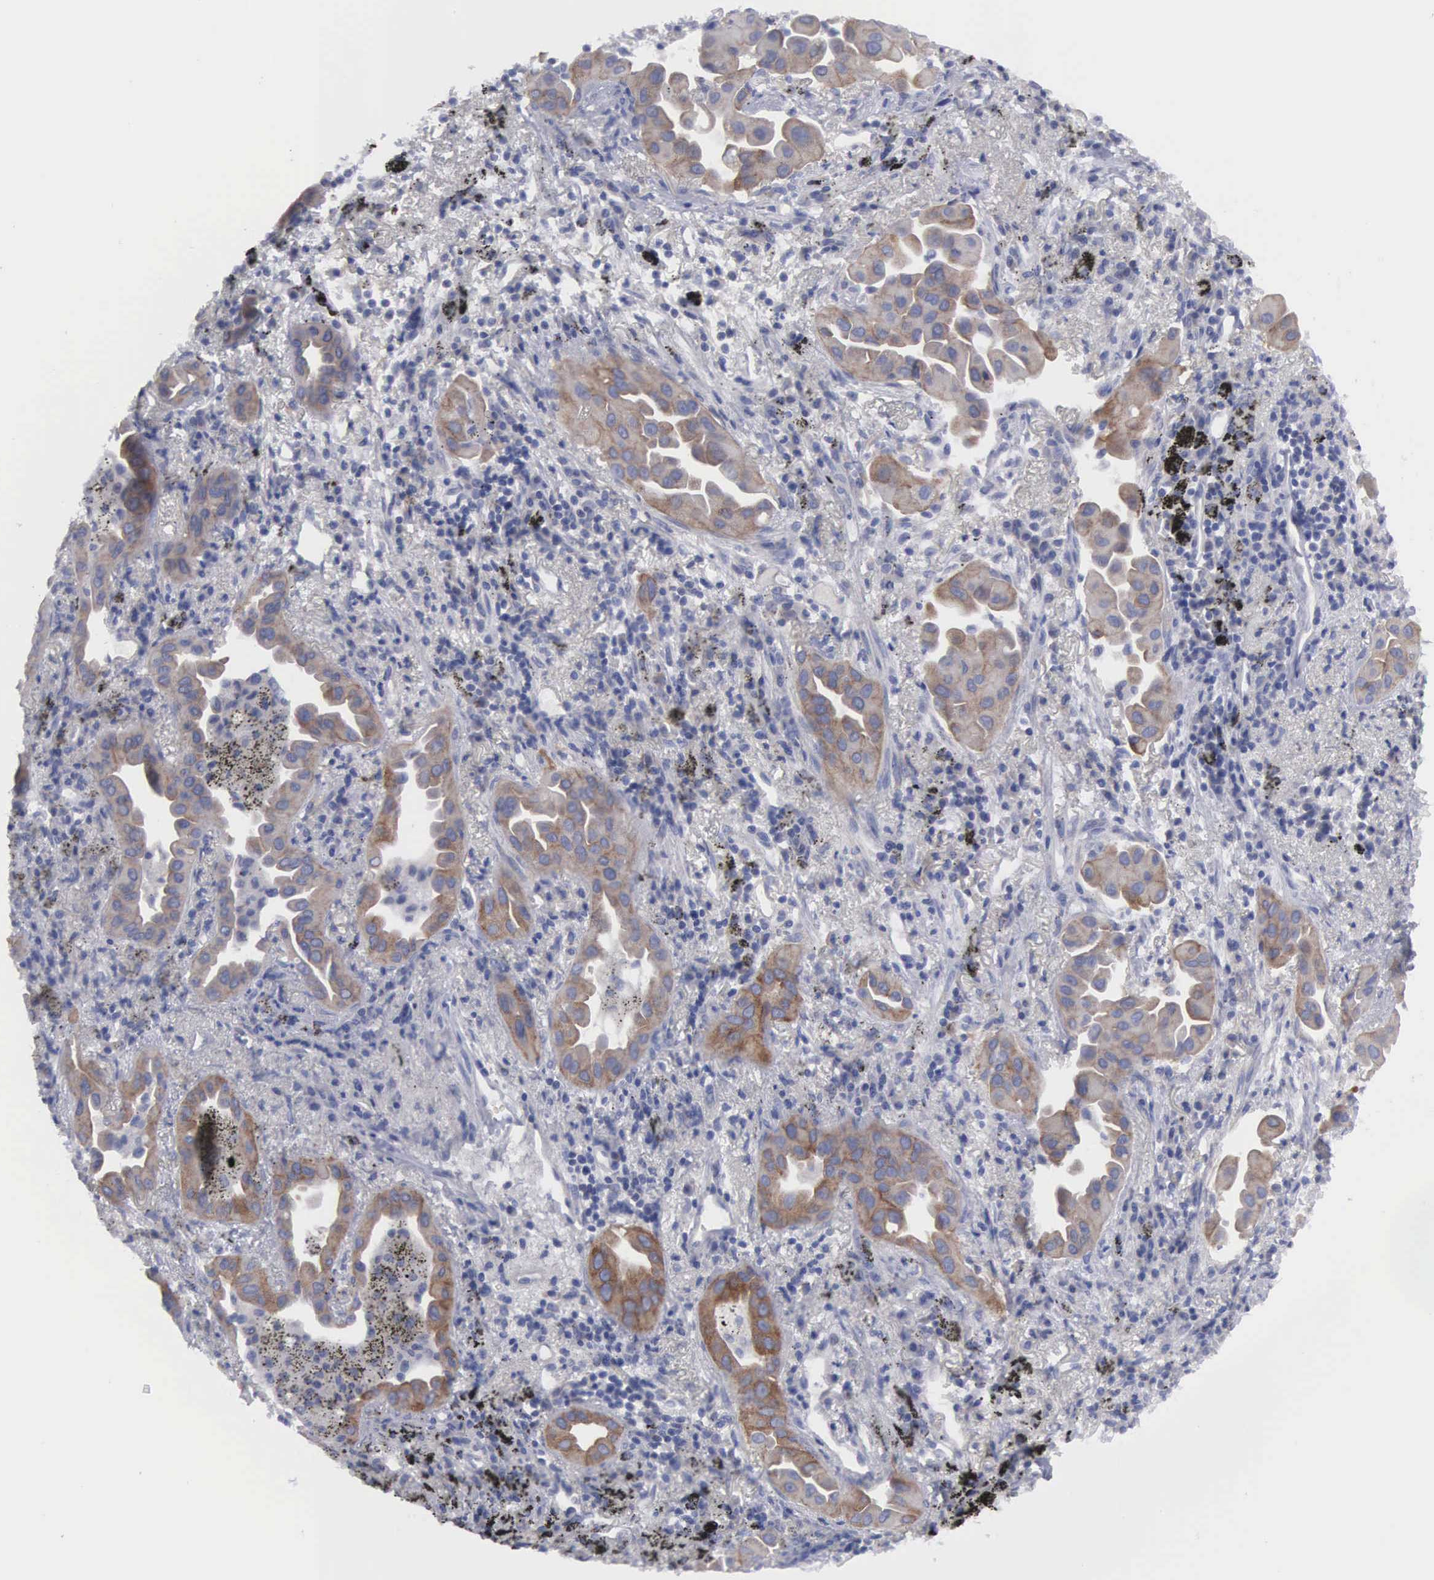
{"staining": {"intensity": "moderate", "quantity": ">75%", "location": "cytoplasmic/membranous"}, "tissue": "lung cancer", "cell_type": "Tumor cells", "image_type": "cancer", "snomed": [{"axis": "morphology", "description": "Adenocarcinoma, NOS"}, {"axis": "topography", "description": "Lung"}], "caption": "Tumor cells demonstrate medium levels of moderate cytoplasmic/membranous staining in approximately >75% of cells in human lung cancer. The staining is performed using DAB brown chromogen to label protein expression. The nuclei are counter-stained blue using hematoxylin.", "gene": "CEP170B", "patient": {"sex": "male", "age": 68}}